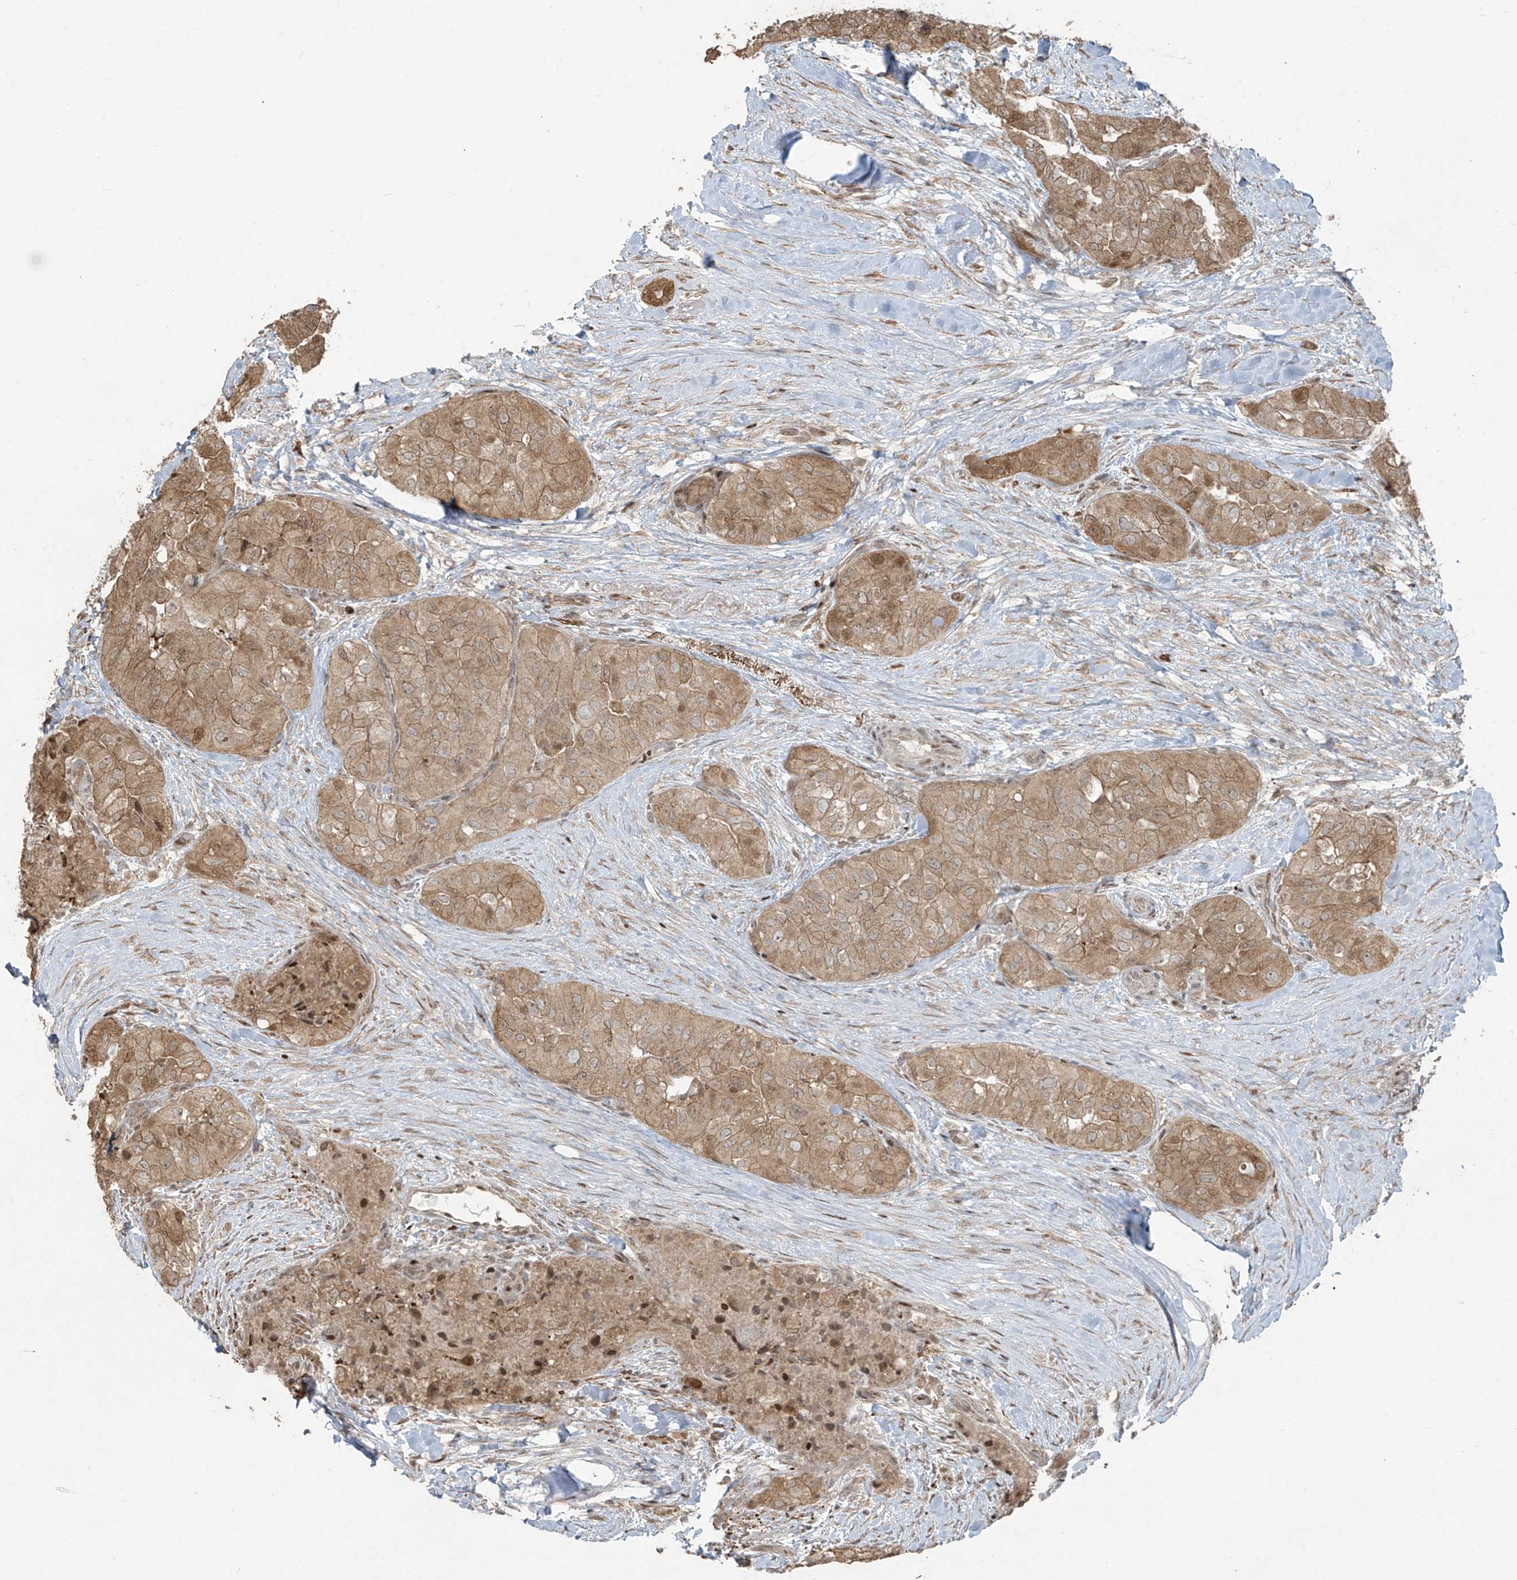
{"staining": {"intensity": "moderate", "quantity": ">75%", "location": "cytoplasmic/membranous,nuclear"}, "tissue": "thyroid cancer", "cell_type": "Tumor cells", "image_type": "cancer", "snomed": [{"axis": "morphology", "description": "Papillary adenocarcinoma, NOS"}, {"axis": "topography", "description": "Thyroid gland"}], "caption": "Immunohistochemistry image of neoplastic tissue: papillary adenocarcinoma (thyroid) stained using immunohistochemistry (IHC) demonstrates medium levels of moderate protein expression localized specifically in the cytoplasmic/membranous and nuclear of tumor cells, appearing as a cytoplasmic/membranous and nuclear brown color.", "gene": "TTC22", "patient": {"sex": "female", "age": 59}}